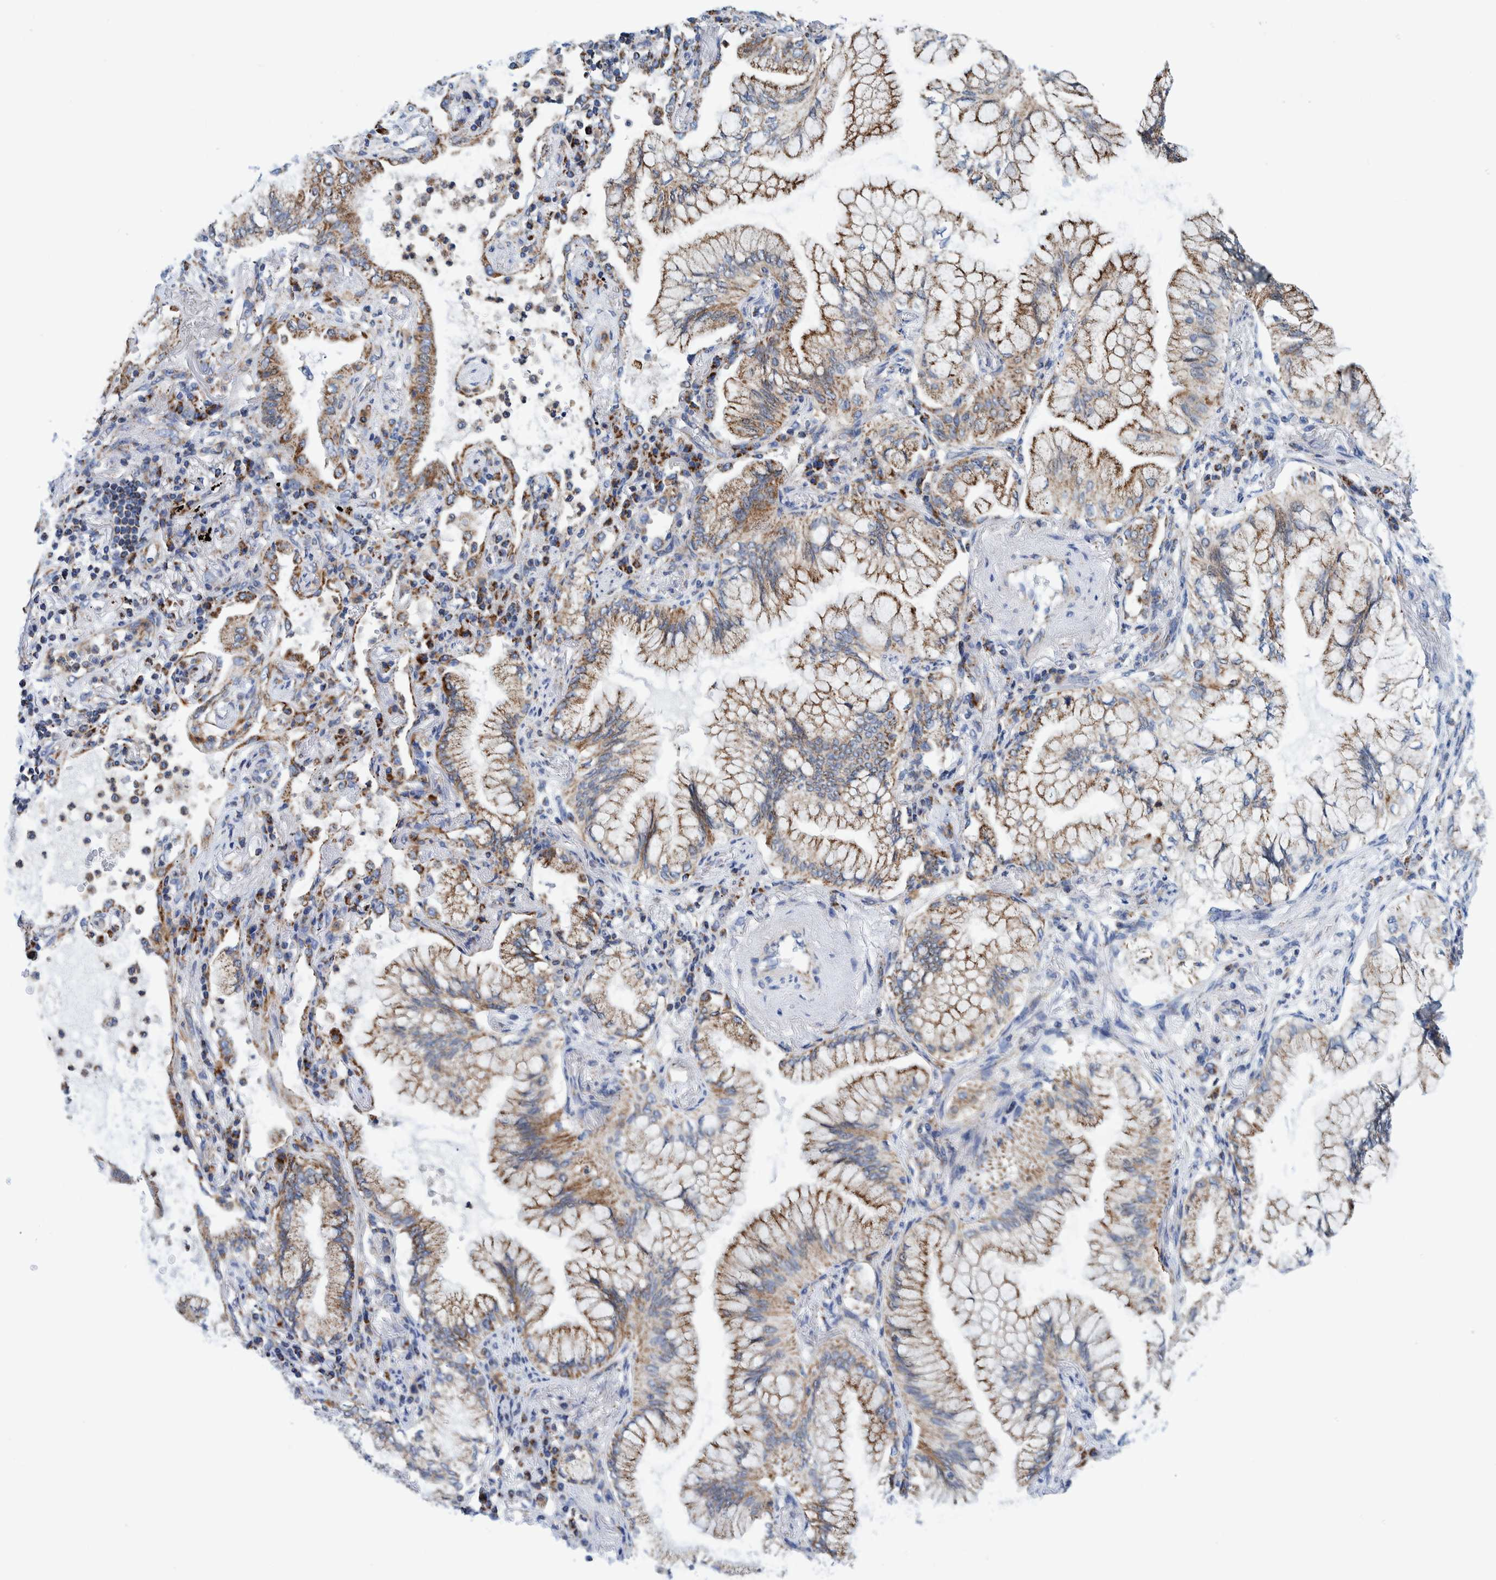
{"staining": {"intensity": "moderate", "quantity": ">75%", "location": "cytoplasmic/membranous"}, "tissue": "lung cancer", "cell_type": "Tumor cells", "image_type": "cancer", "snomed": [{"axis": "morphology", "description": "Adenocarcinoma, NOS"}, {"axis": "topography", "description": "Lung"}], "caption": "Adenocarcinoma (lung) stained for a protein (brown) demonstrates moderate cytoplasmic/membranous positive expression in about >75% of tumor cells.", "gene": "BZW2", "patient": {"sex": "female", "age": 70}}